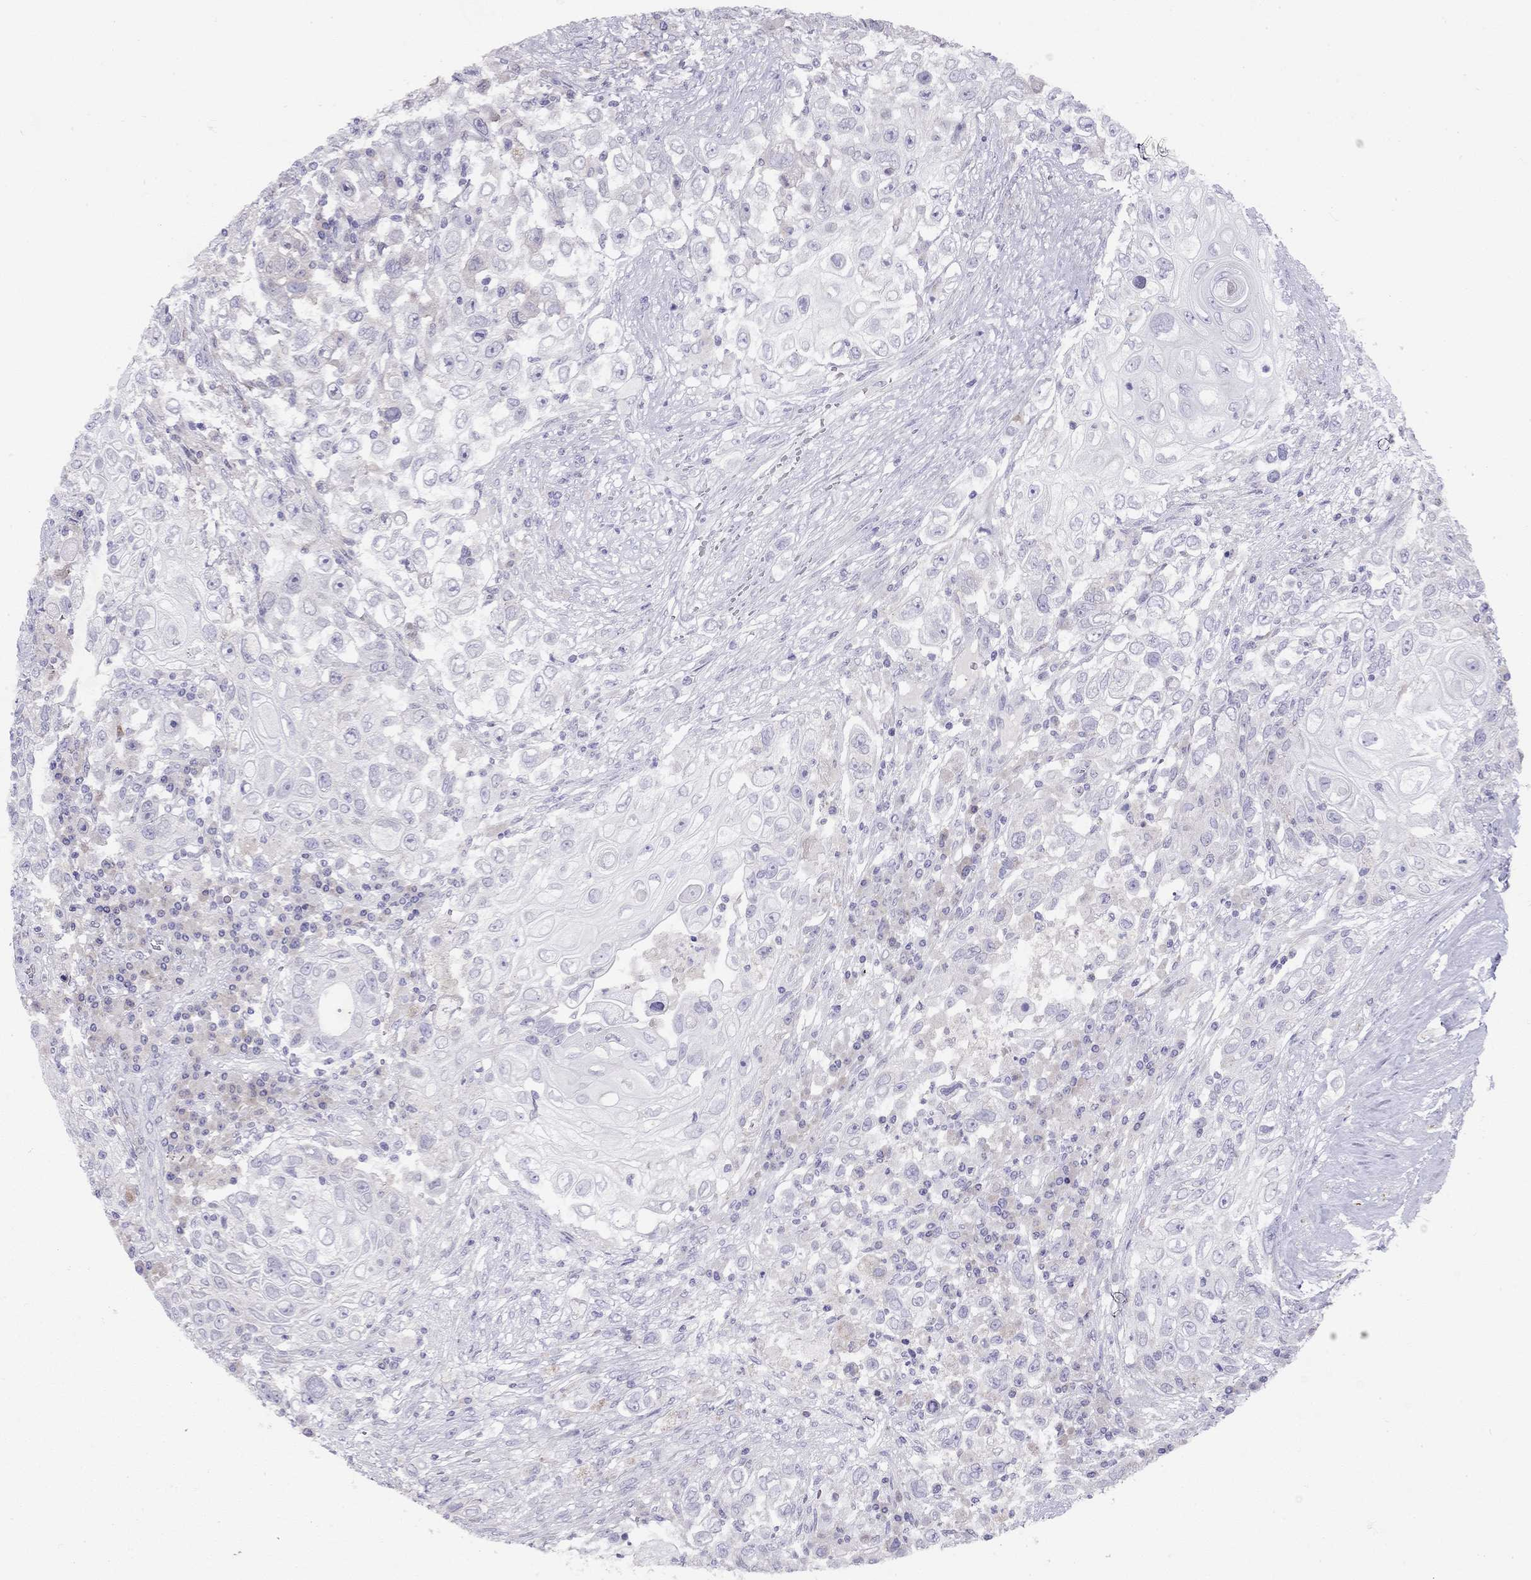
{"staining": {"intensity": "negative", "quantity": "none", "location": "none"}, "tissue": "urothelial cancer", "cell_type": "Tumor cells", "image_type": "cancer", "snomed": [{"axis": "morphology", "description": "Urothelial carcinoma, High grade"}, {"axis": "topography", "description": "Urinary bladder"}], "caption": "High magnification brightfield microscopy of urothelial cancer stained with DAB (brown) and counterstained with hematoxylin (blue): tumor cells show no significant staining.", "gene": "CPNE4", "patient": {"sex": "female", "age": 56}}